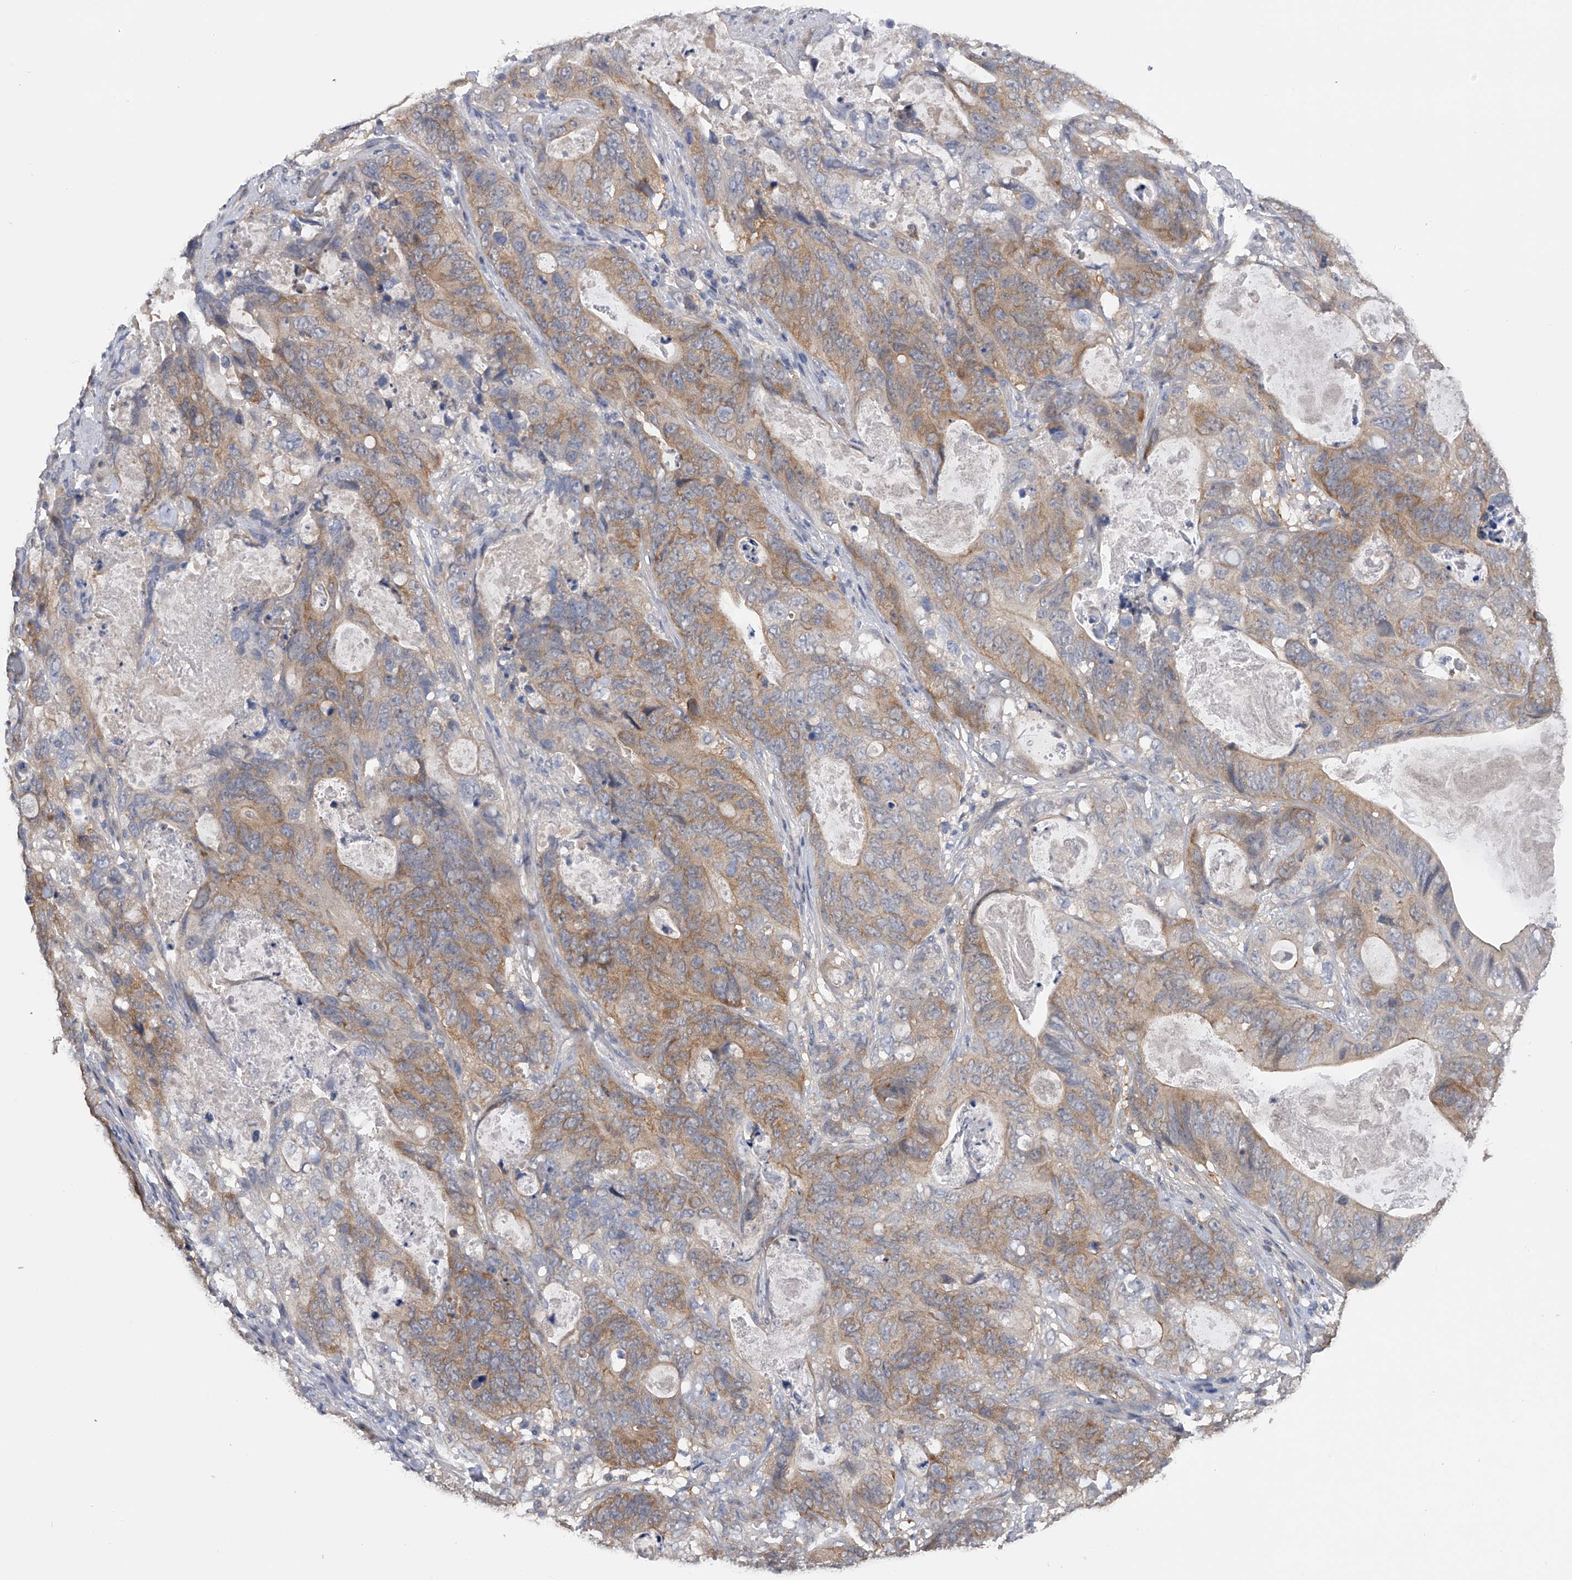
{"staining": {"intensity": "weak", "quantity": "25%-75%", "location": "cytoplasmic/membranous"}, "tissue": "stomach cancer", "cell_type": "Tumor cells", "image_type": "cancer", "snomed": [{"axis": "morphology", "description": "Normal tissue, NOS"}, {"axis": "morphology", "description": "Adenocarcinoma, NOS"}, {"axis": "topography", "description": "Stomach"}], "caption": "DAB immunohistochemical staining of human stomach adenocarcinoma displays weak cytoplasmic/membranous protein expression in approximately 25%-75% of tumor cells.", "gene": "CFAP298", "patient": {"sex": "female", "age": 89}}